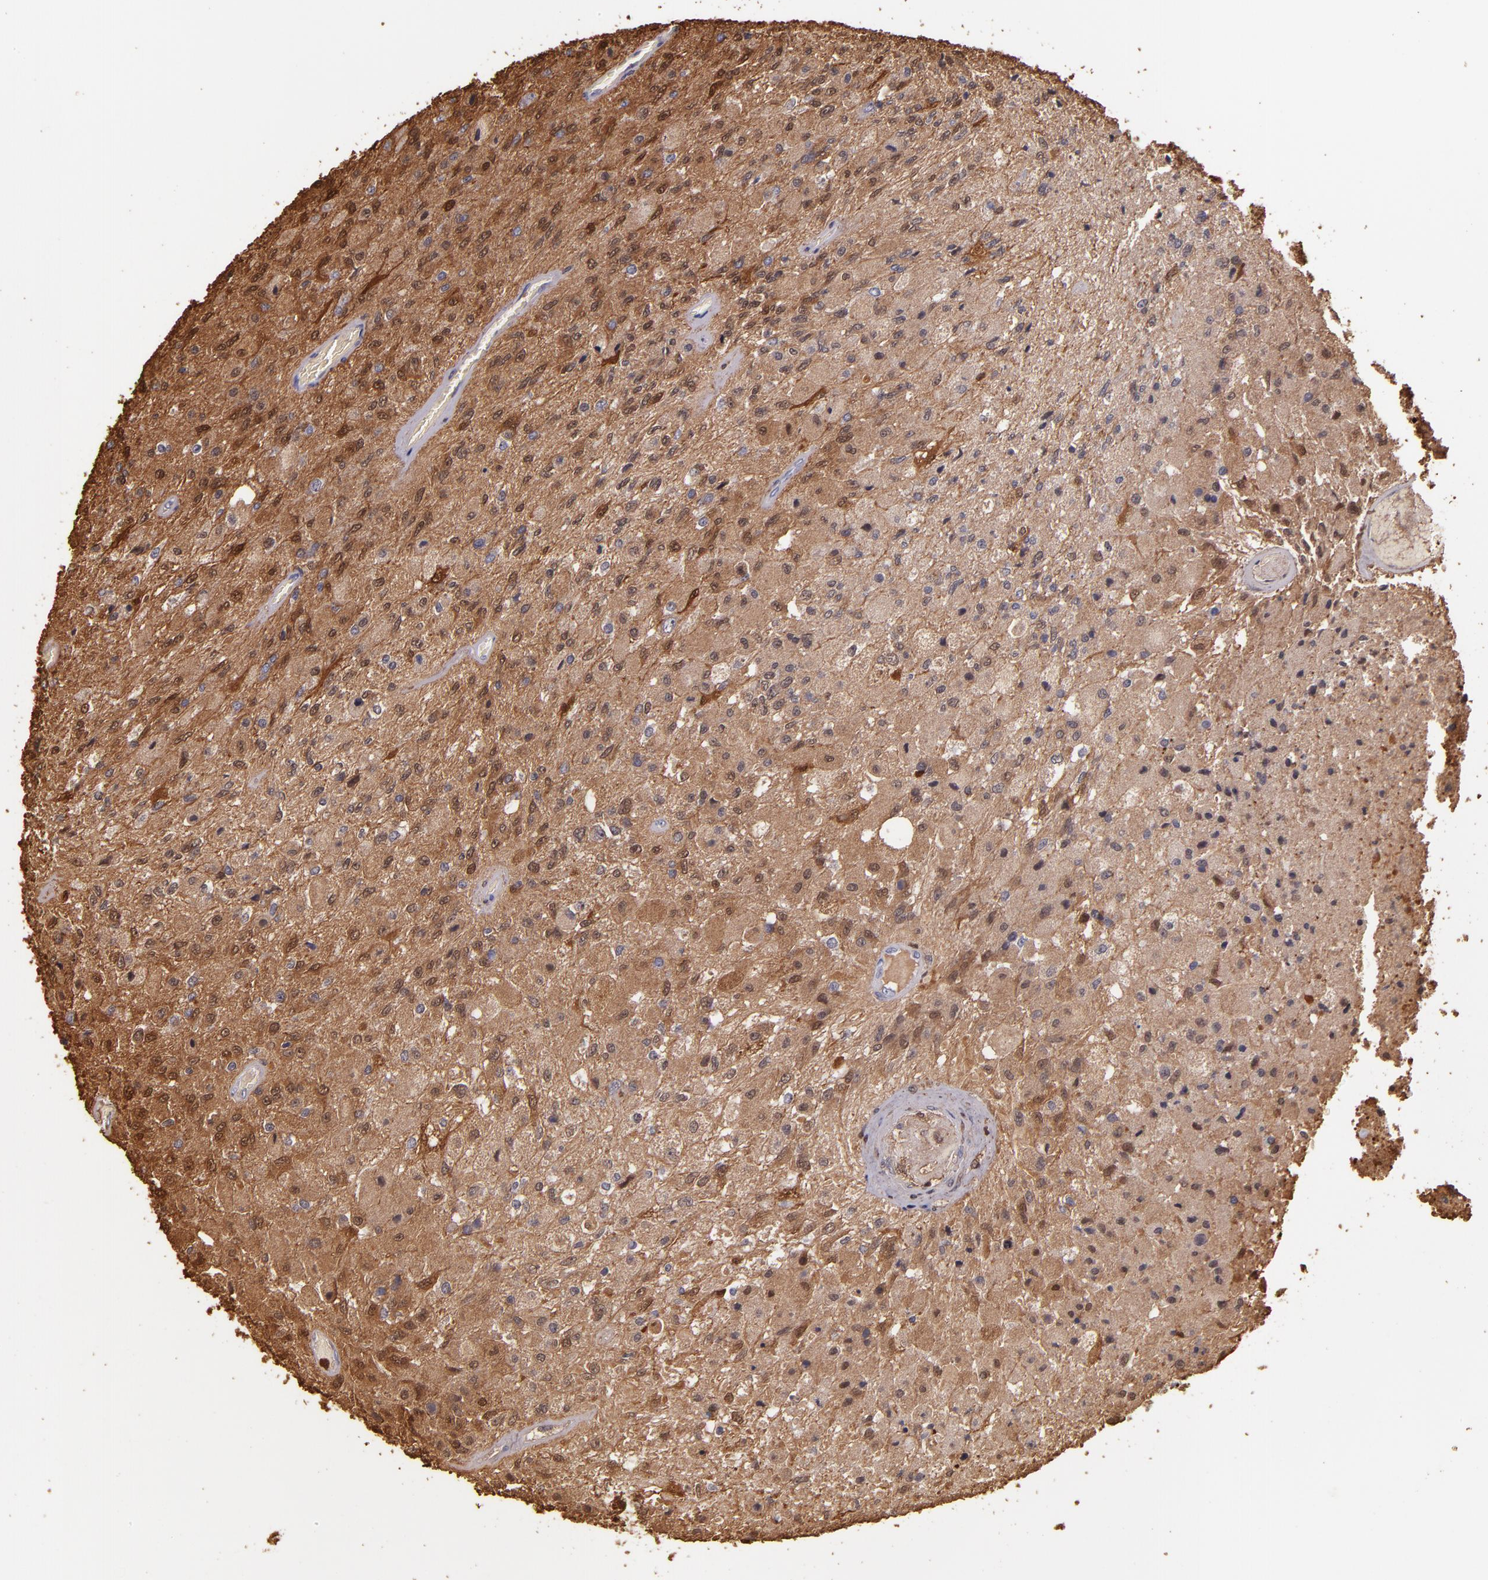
{"staining": {"intensity": "strong", "quantity": "<25%", "location": "cytoplasmic/membranous,nuclear"}, "tissue": "glioma", "cell_type": "Tumor cells", "image_type": "cancer", "snomed": [{"axis": "morphology", "description": "Normal tissue, NOS"}, {"axis": "morphology", "description": "Glioma, malignant, High grade"}, {"axis": "topography", "description": "Cerebral cortex"}], "caption": "Protein staining exhibits strong cytoplasmic/membranous and nuclear staining in about <25% of tumor cells in malignant high-grade glioma.", "gene": "S100A6", "patient": {"sex": "male", "age": 77}}